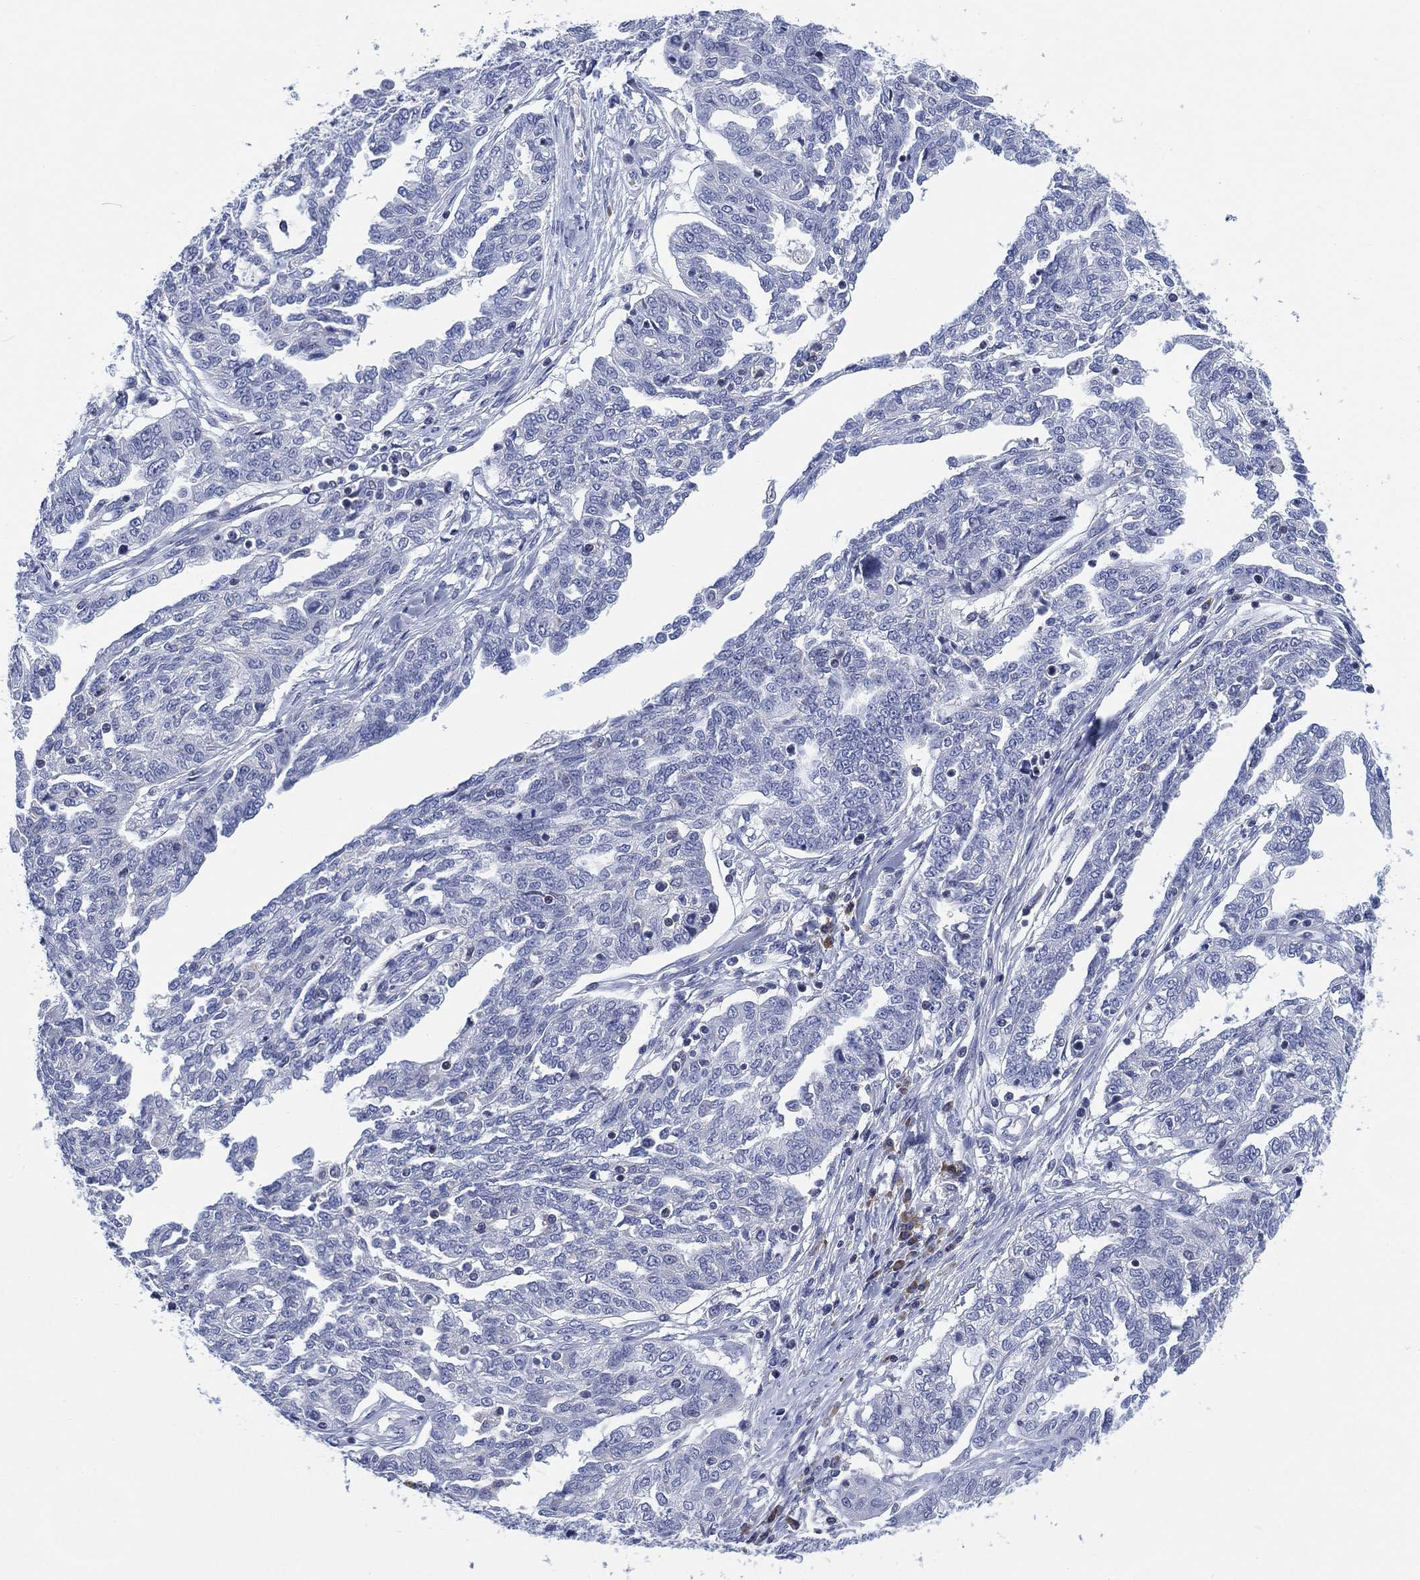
{"staining": {"intensity": "negative", "quantity": "none", "location": "none"}, "tissue": "ovarian cancer", "cell_type": "Tumor cells", "image_type": "cancer", "snomed": [{"axis": "morphology", "description": "Cystadenocarcinoma, serous, NOS"}, {"axis": "topography", "description": "Ovary"}], "caption": "Immunohistochemistry of ovarian serous cystadenocarcinoma shows no expression in tumor cells. (DAB (3,3'-diaminobenzidine) immunohistochemistry (IHC), high magnification).", "gene": "FYB1", "patient": {"sex": "female", "age": 67}}